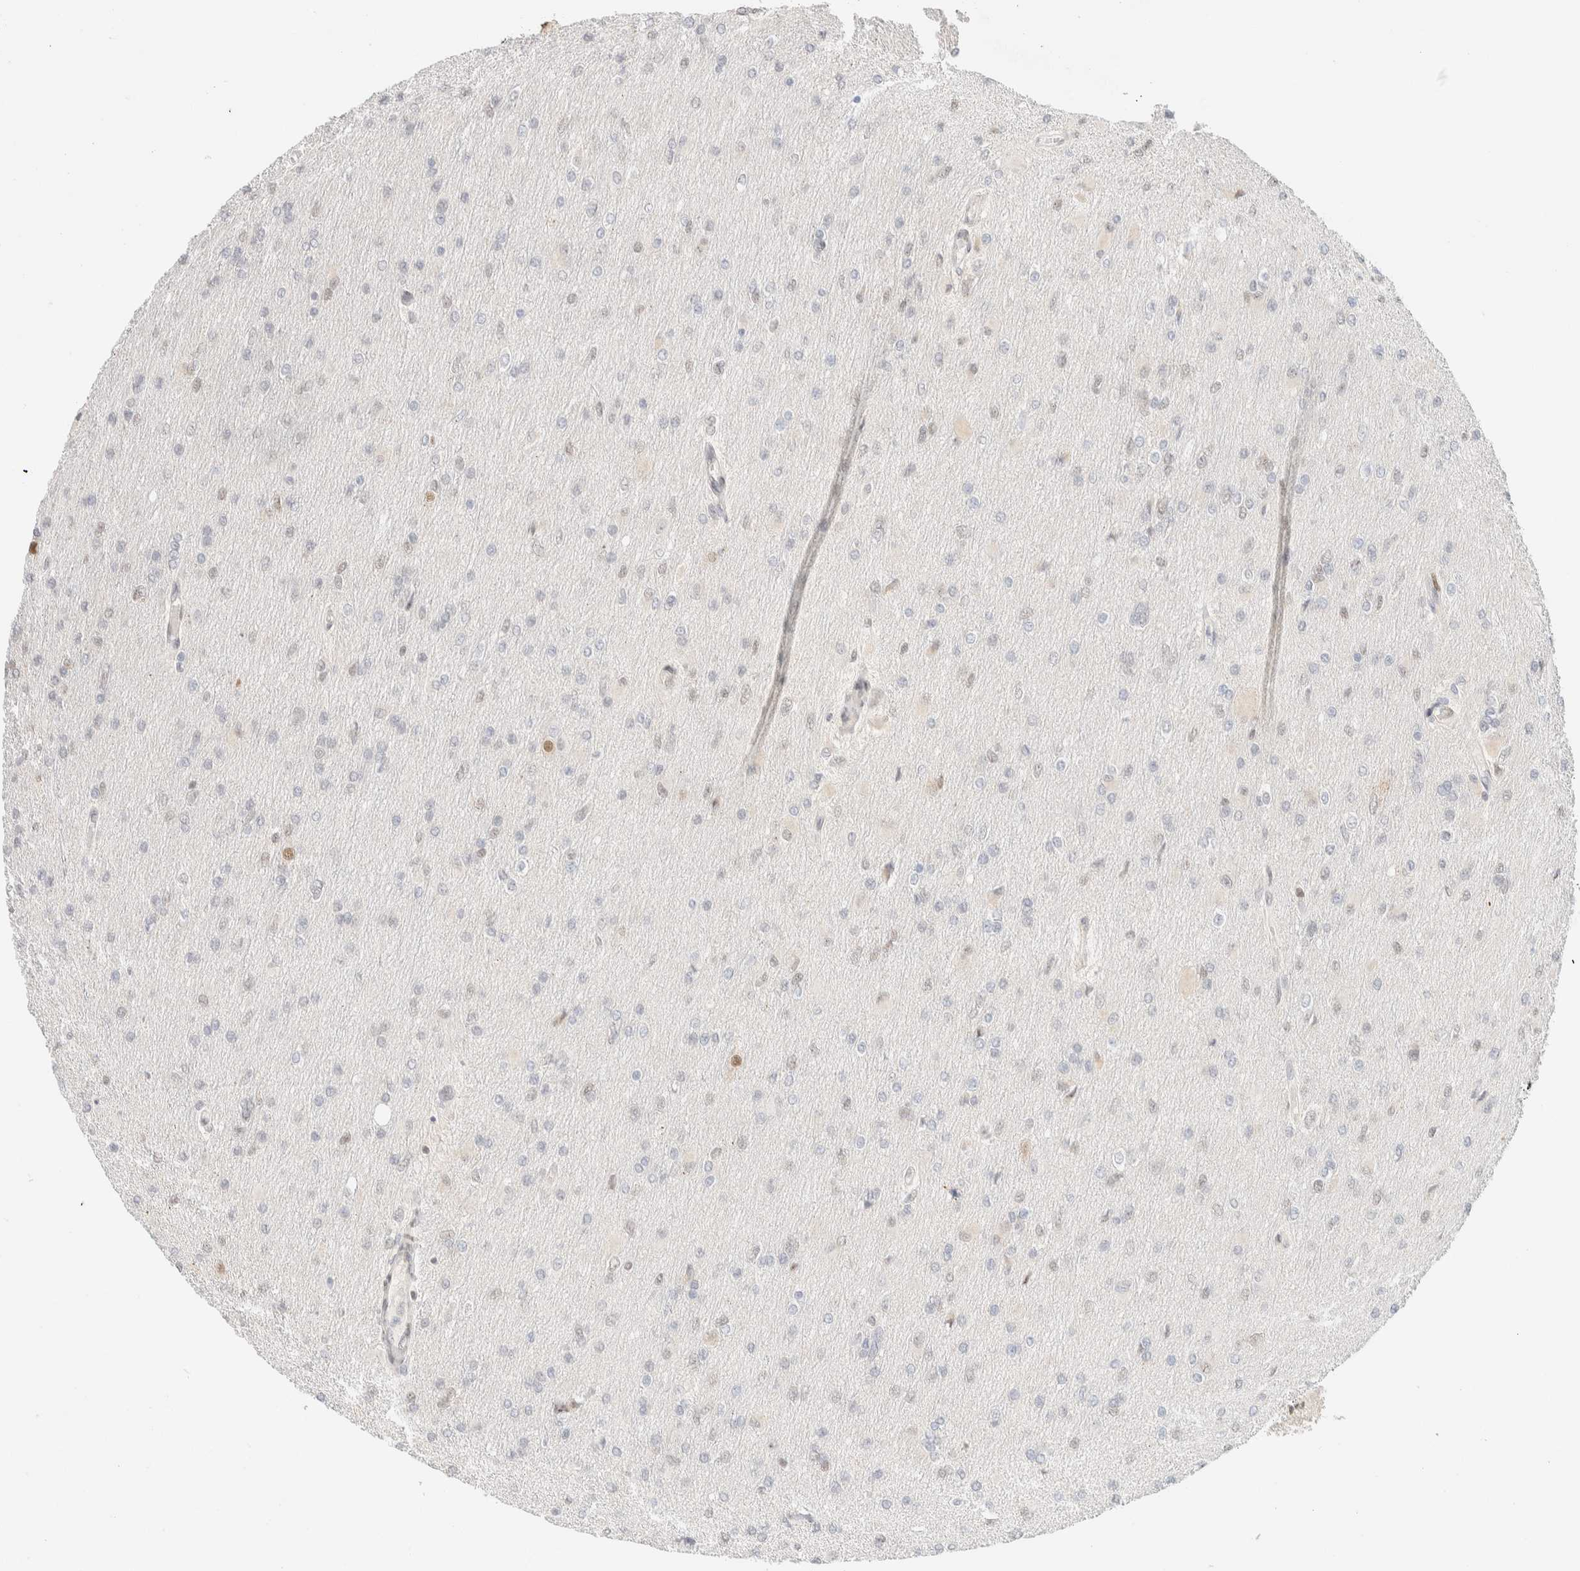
{"staining": {"intensity": "weak", "quantity": "<25%", "location": "nuclear"}, "tissue": "glioma", "cell_type": "Tumor cells", "image_type": "cancer", "snomed": [{"axis": "morphology", "description": "Glioma, malignant, High grade"}, {"axis": "topography", "description": "Cerebral cortex"}], "caption": "Immunohistochemistry (IHC) photomicrograph of glioma stained for a protein (brown), which reveals no positivity in tumor cells. (Brightfield microscopy of DAB (3,3'-diaminobenzidine) IHC at high magnification).", "gene": "PYGO2", "patient": {"sex": "female", "age": 36}}